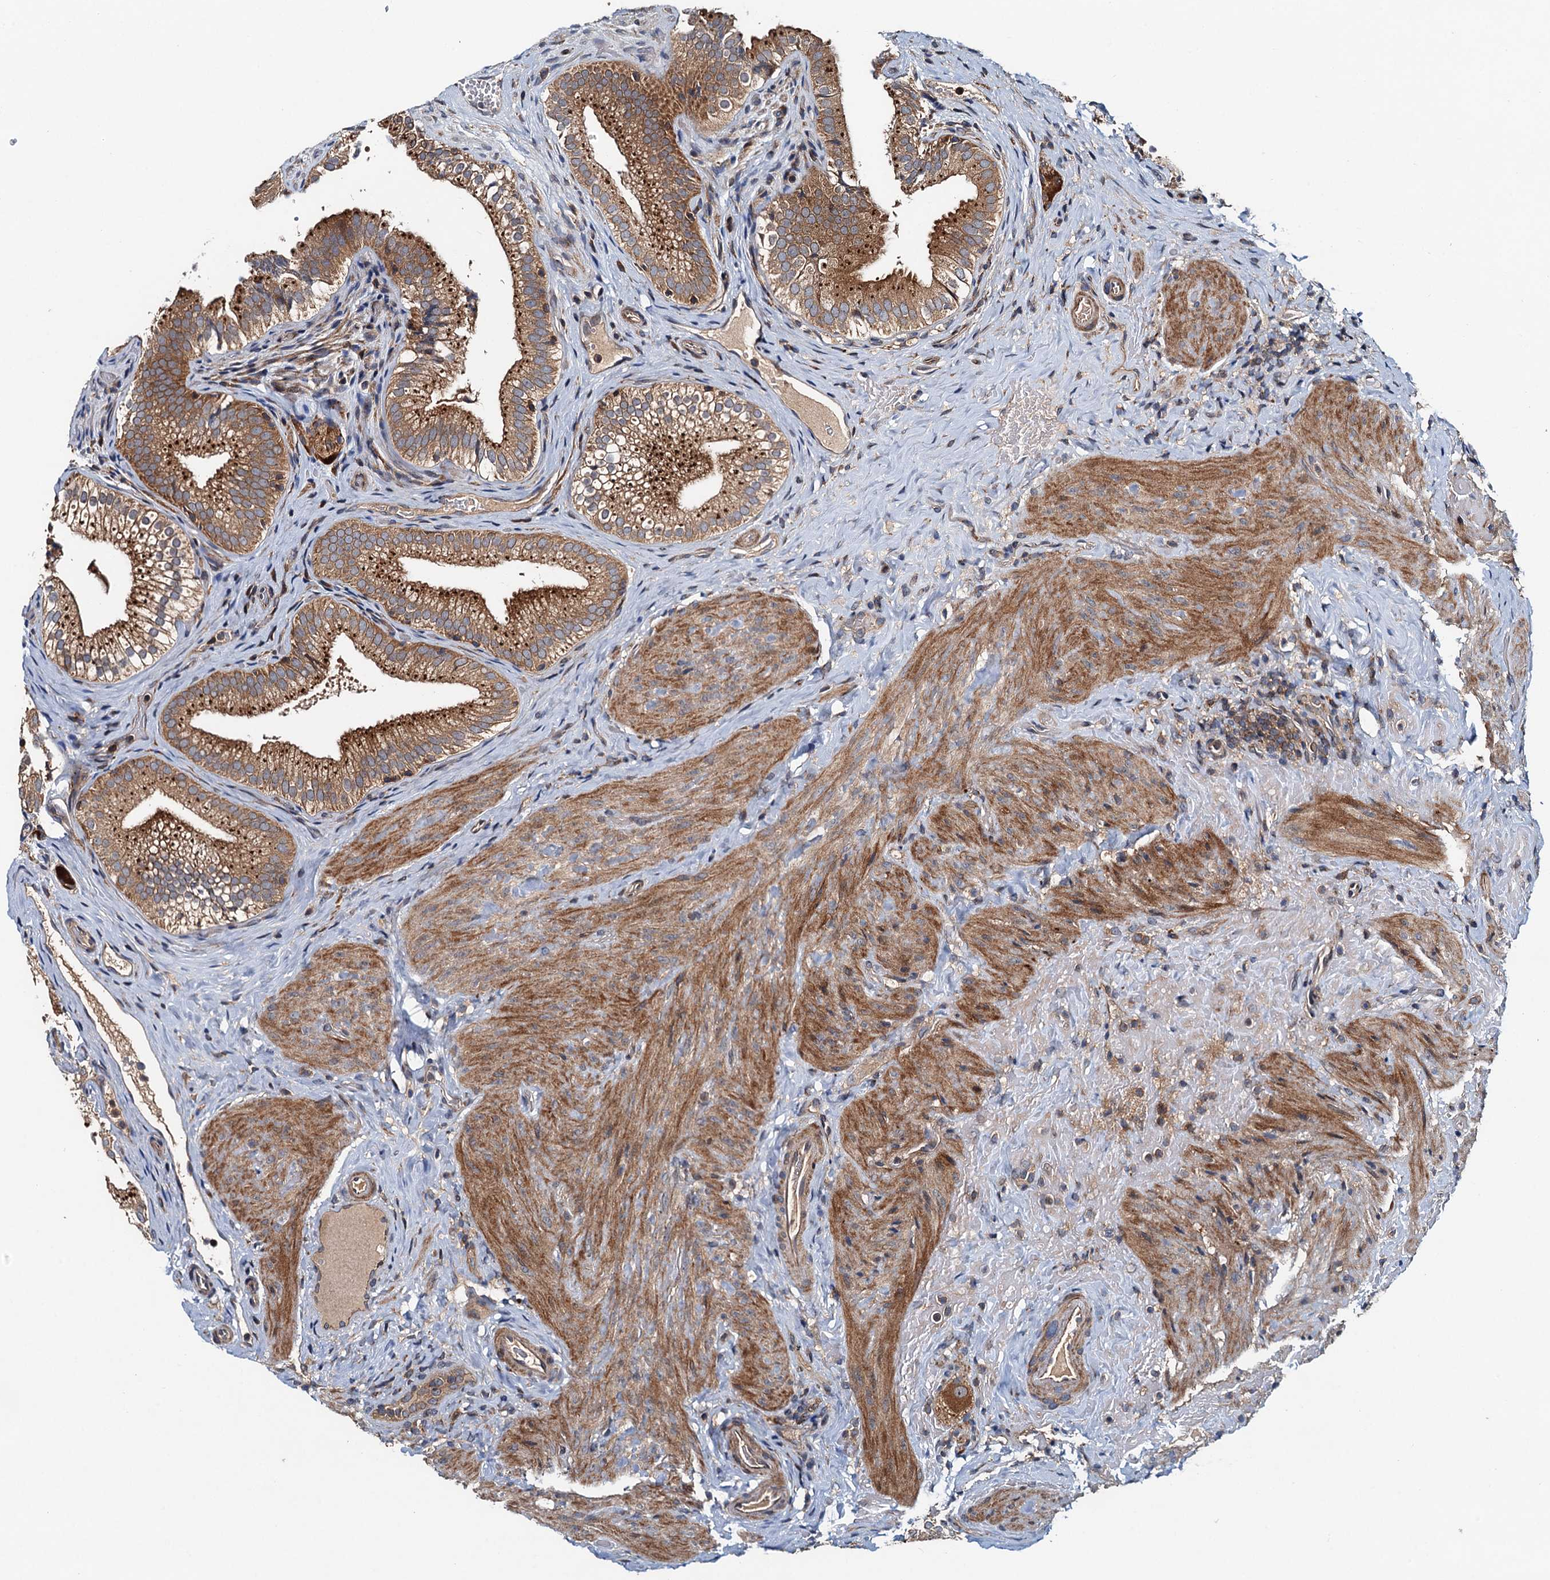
{"staining": {"intensity": "strong", "quantity": ">75%", "location": "cytoplasmic/membranous"}, "tissue": "gallbladder", "cell_type": "Glandular cells", "image_type": "normal", "snomed": [{"axis": "morphology", "description": "Normal tissue, NOS"}, {"axis": "topography", "description": "Gallbladder"}], "caption": "Immunohistochemical staining of benign gallbladder displays high levels of strong cytoplasmic/membranous expression in about >75% of glandular cells. The protein is stained brown, and the nuclei are stained in blue (DAB IHC with brightfield microscopy, high magnification).", "gene": "EFL1", "patient": {"sex": "female", "age": 30}}